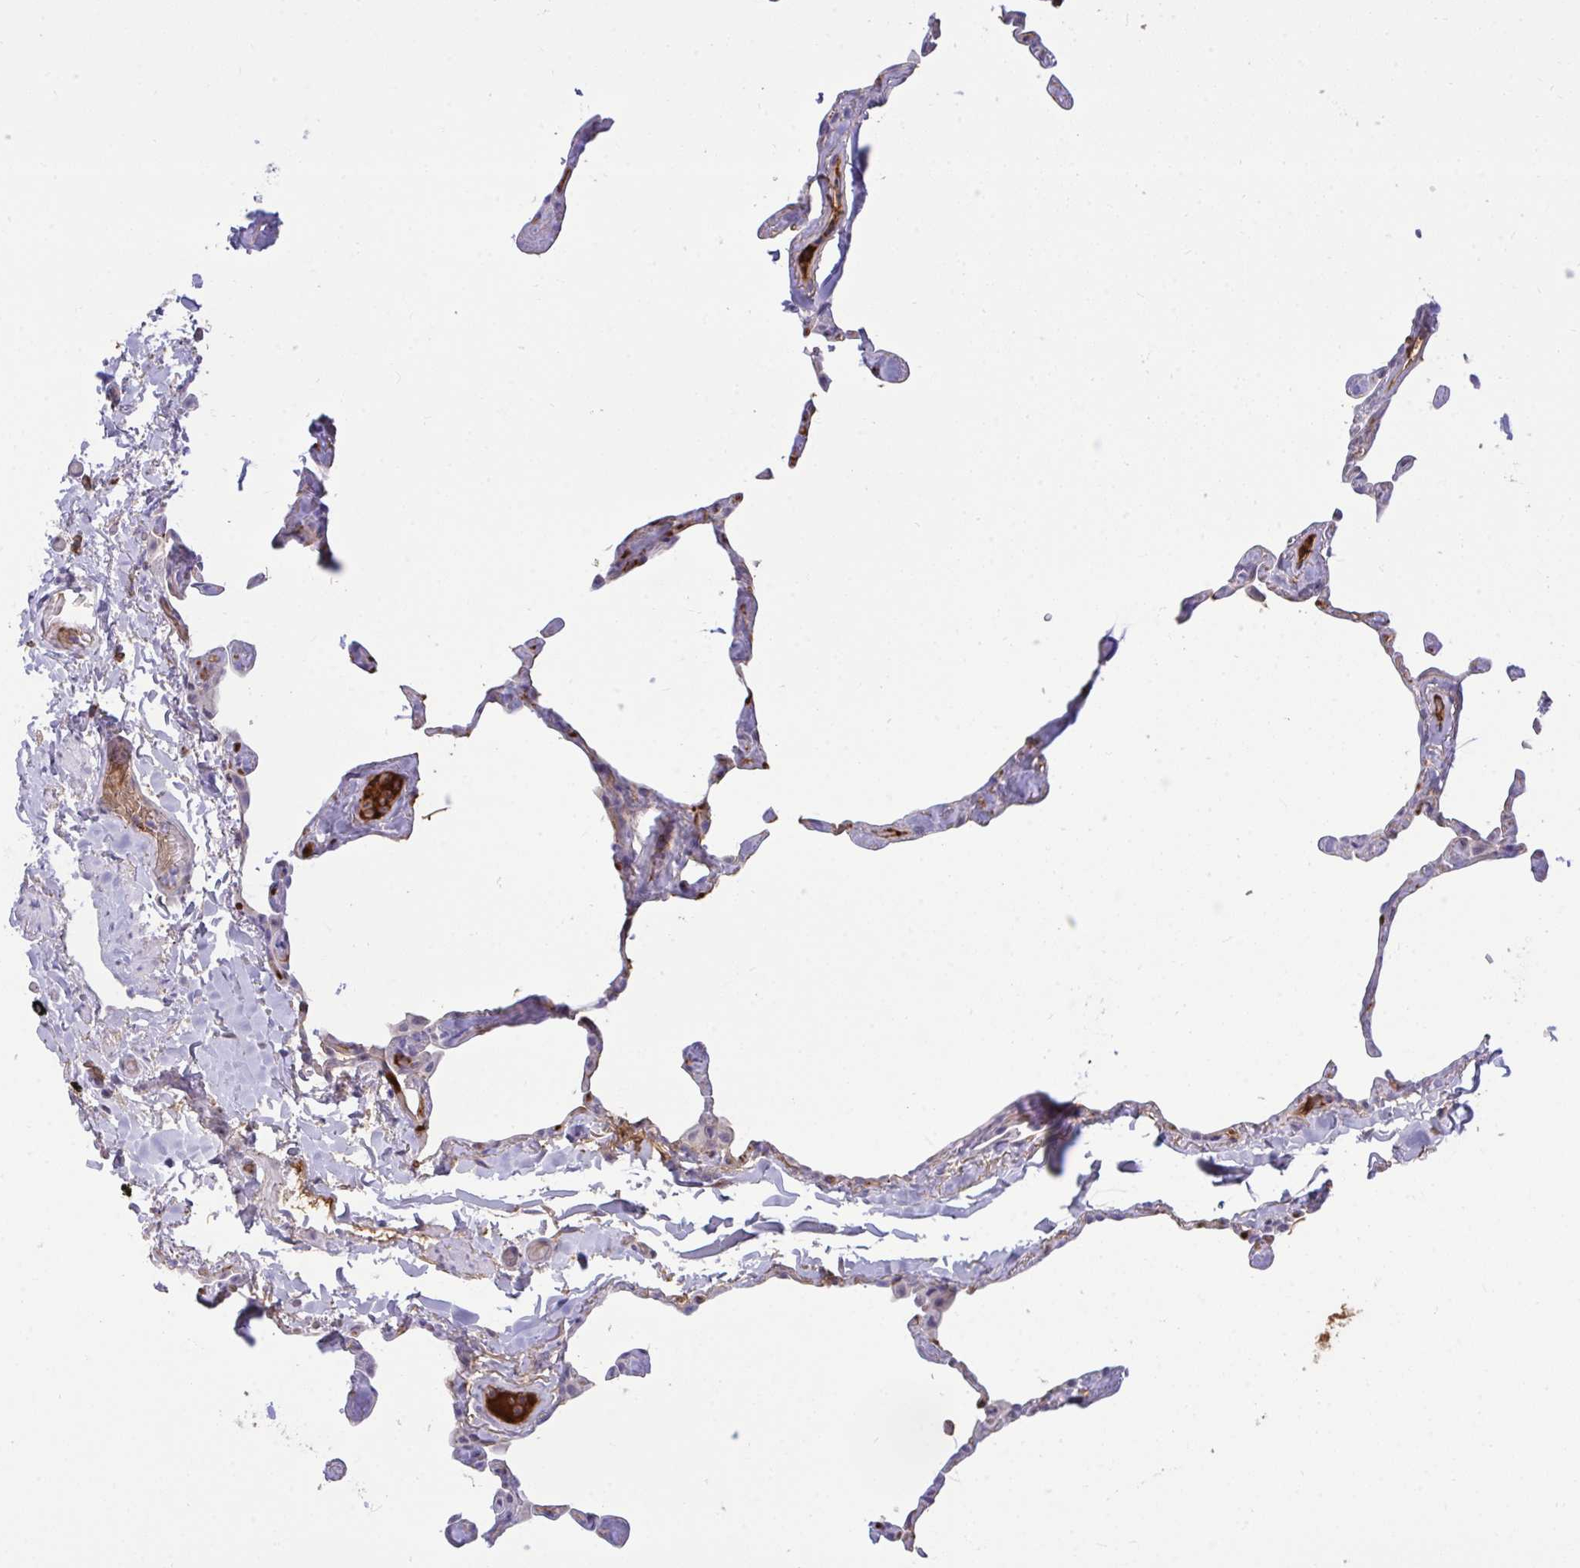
{"staining": {"intensity": "negative", "quantity": "none", "location": "none"}, "tissue": "lung", "cell_type": "Alveolar cells", "image_type": "normal", "snomed": [{"axis": "morphology", "description": "Normal tissue, NOS"}, {"axis": "topography", "description": "Lung"}], "caption": "This is an immunohistochemistry image of normal lung. There is no expression in alveolar cells.", "gene": "F2", "patient": {"sex": "male", "age": 65}}